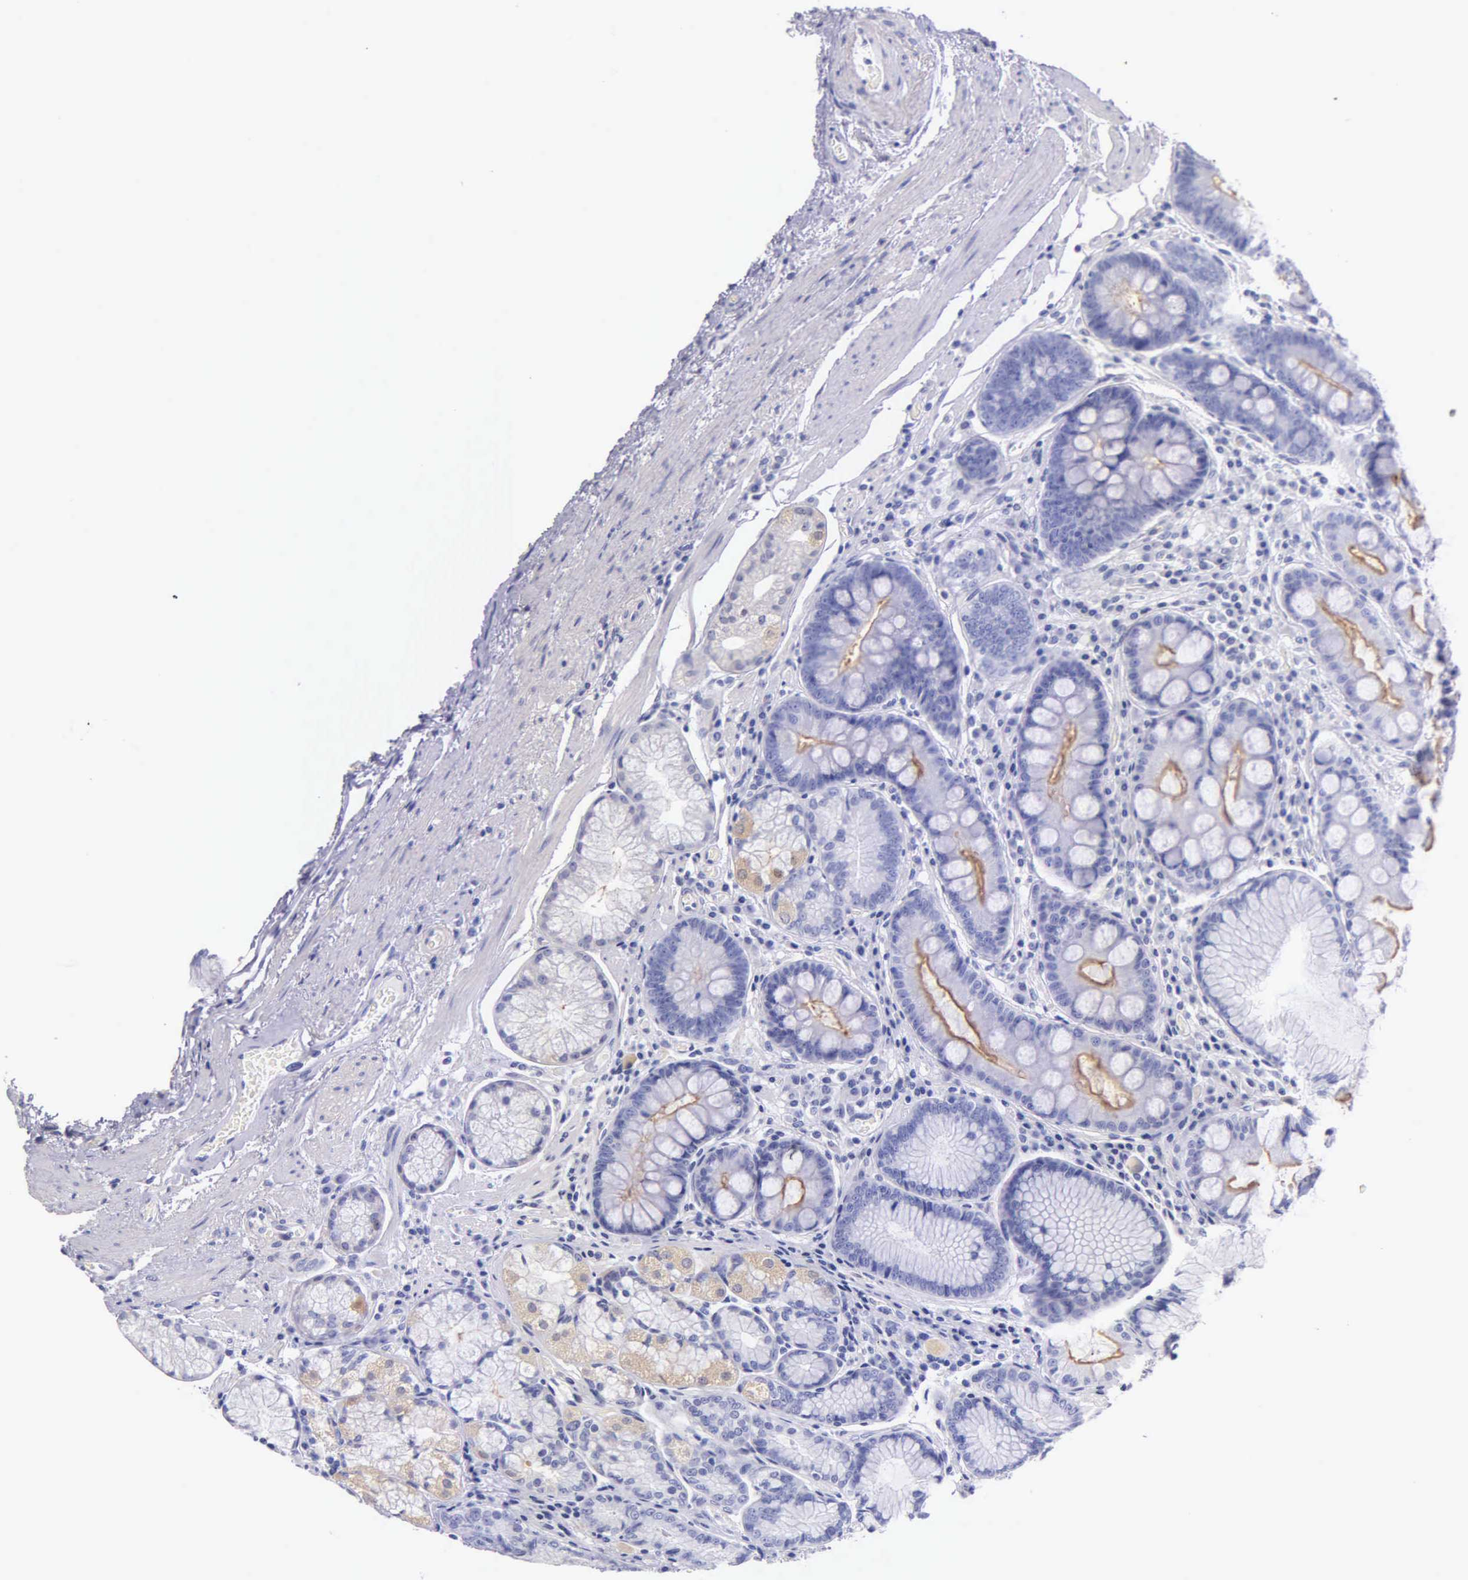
{"staining": {"intensity": "moderate", "quantity": "25%-75%", "location": "cytoplasmic/membranous"}, "tissue": "stomach", "cell_type": "Glandular cells", "image_type": "normal", "snomed": [{"axis": "morphology", "description": "Normal tissue, NOS"}, {"axis": "topography", "description": "Stomach, lower"}], "caption": "Moderate cytoplasmic/membranous expression is appreciated in about 25%-75% of glandular cells in benign stomach. The staining was performed using DAB (3,3'-diaminobenzidine) to visualize the protein expression in brown, while the nuclei were stained in blue with hematoxylin (Magnification: 20x).", "gene": "GSTT2B", "patient": {"sex": "female", "age": 93}}